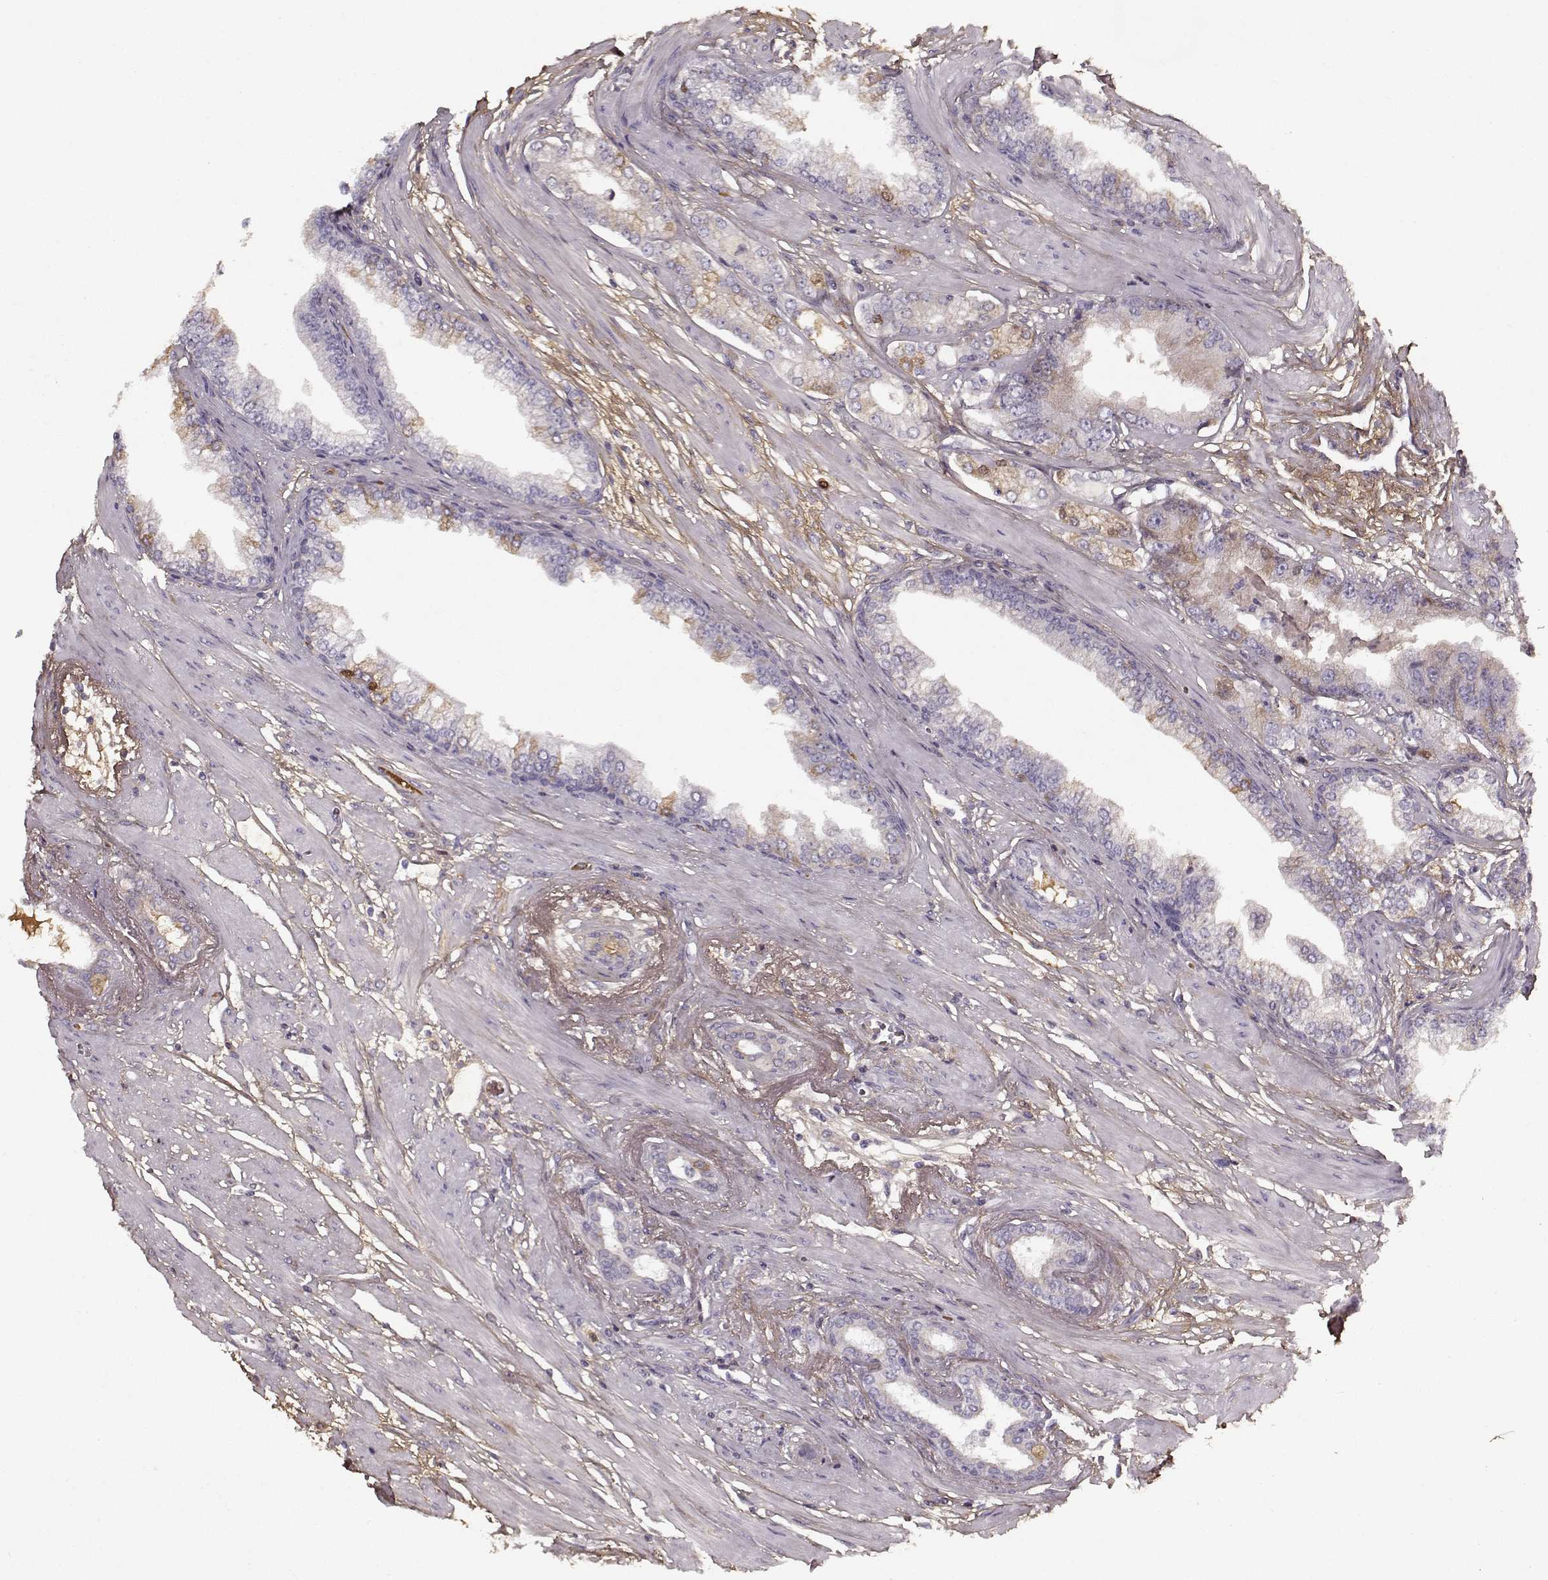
{"staining": {"intensity": "weak", "quantity": "<25%", "location": "cytoplasmic/membranous"}, "tissue": "prostate cancer", "cell_type": "Tumor cells", "image_type": "cancer", "snomed": [{"axis": "morphology", "description": "Adenocarcinoma, Low grade"}, {"axis": "topography", "description": "Prostate"}], "caption": "This is an IHC histopathology image of low-grade adenocarcinoma (prostate). There is no expression in tumor cells.", "gene": "LUM", "patient": {"sex": "male", "age": 60}}